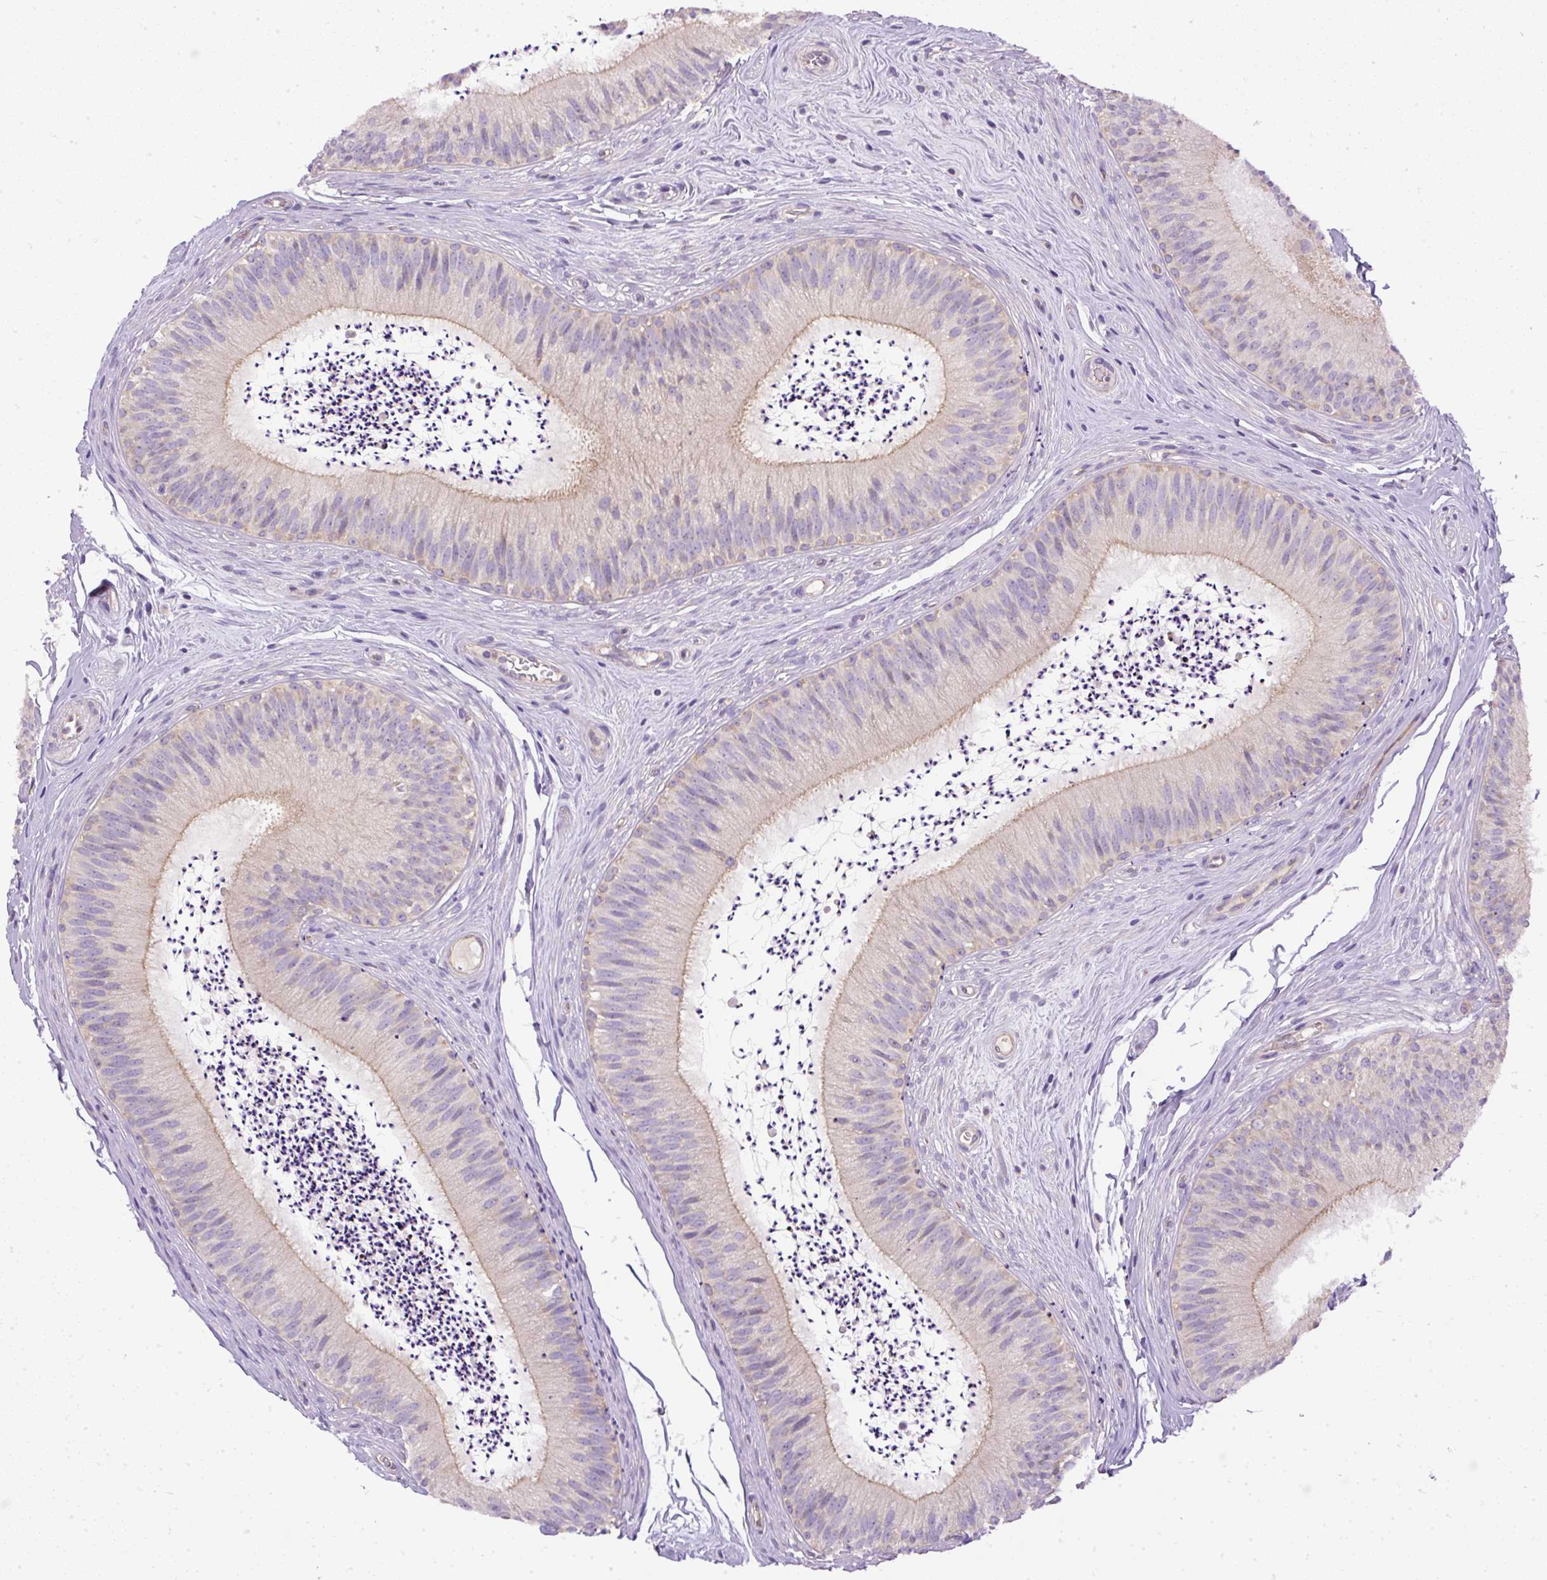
{"staining": {"intensity": "weak", "quantity": "25%-75%", "location": "cytoplasmic/membranous"}, "tissue": "epididymis", "cell_type": "Glandular cells", "image_type": "normal", "snomed": [{"axis": "morphology", "description": "Normal tissue, NOS"}, {"axis": "topography", "description": "Epididymis"}], "caption": "Immunohistochemical staining of benign epididymis shows 25%-75% levels of weak cytoplasmic/membranous protein staining in approximately 25%-75% of glandular cells.", "gene": "DAPK1", "patient": {"sex": "male", "age": 24}}